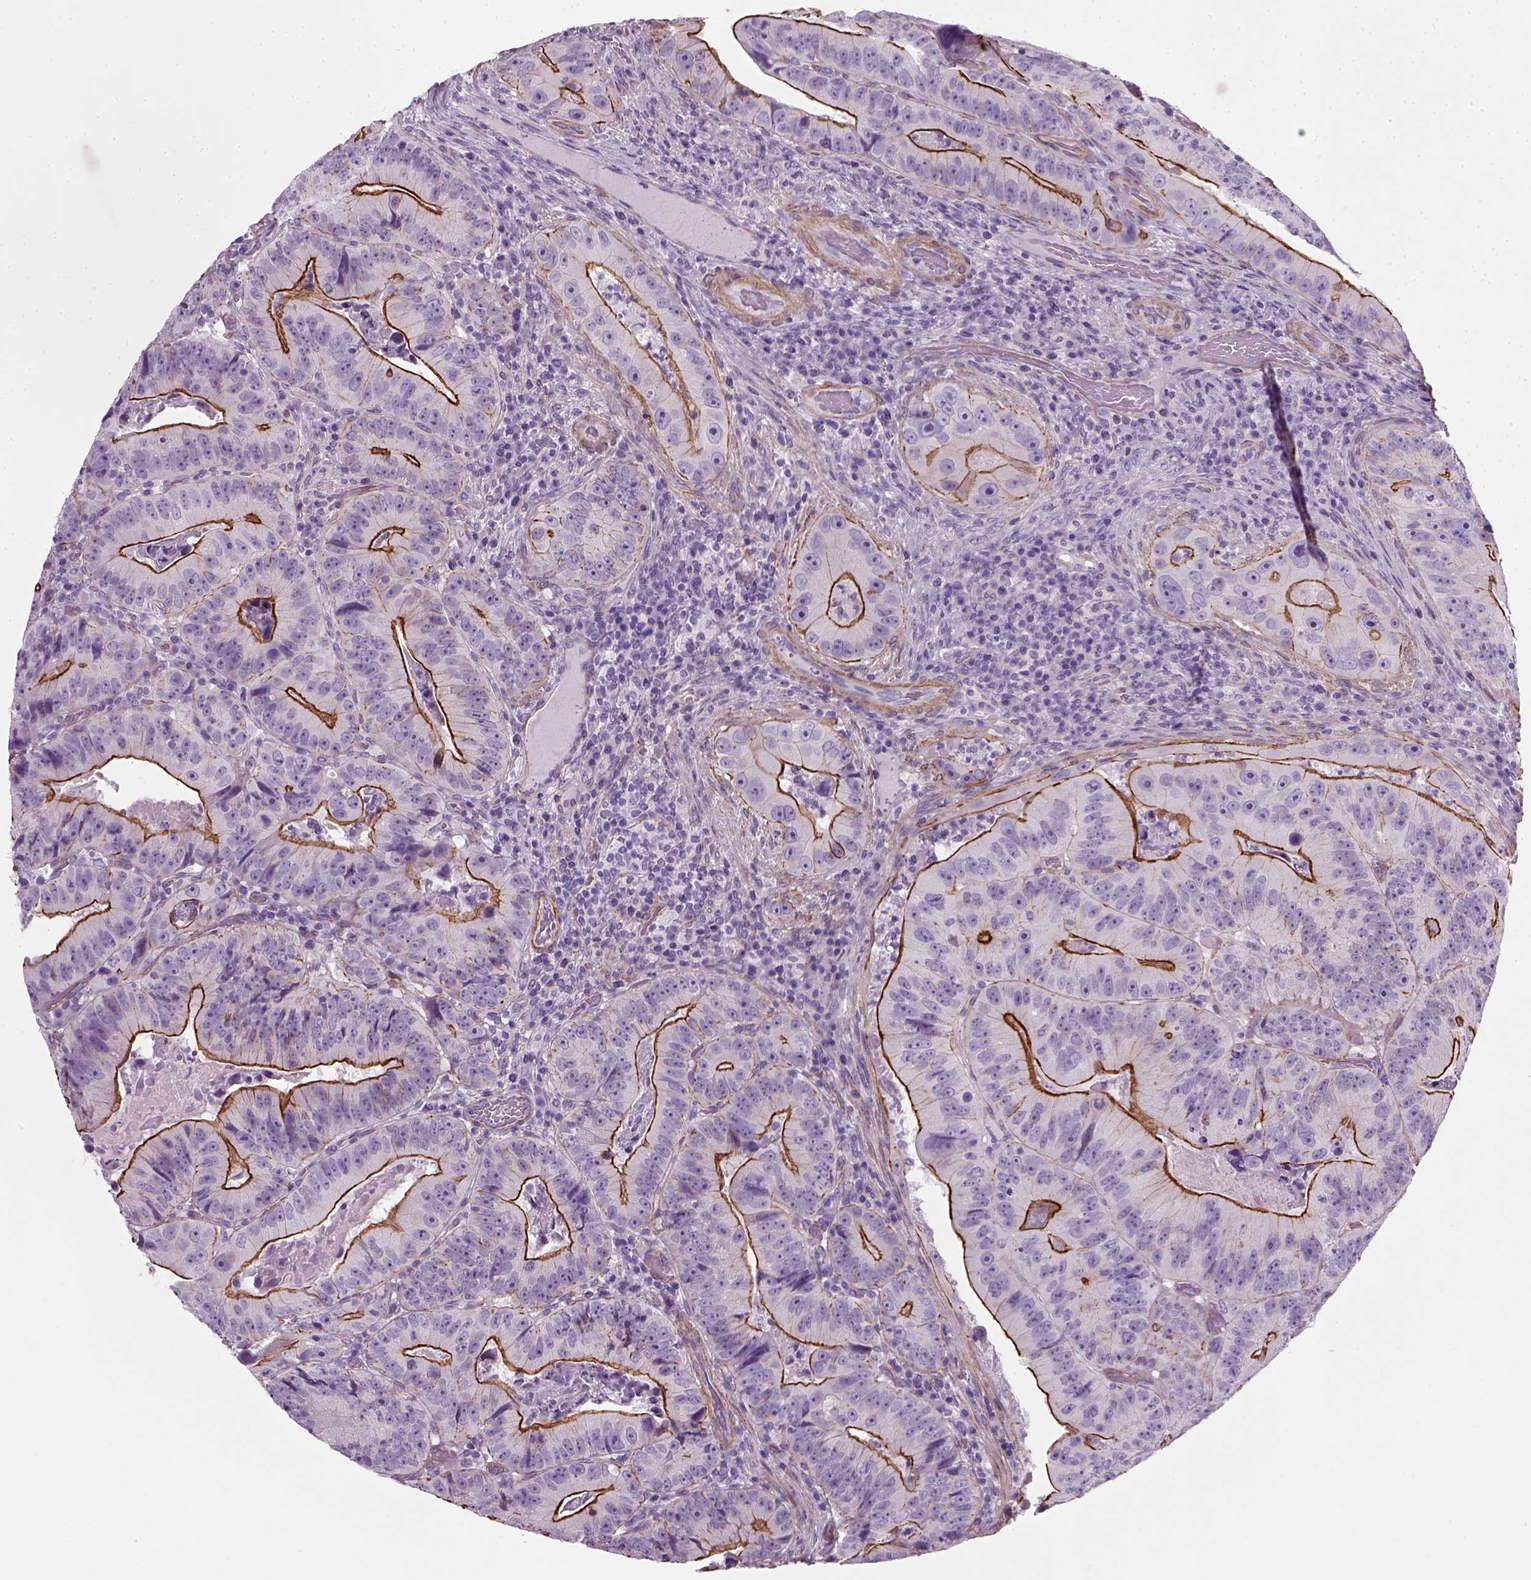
{"staining": {"intensity": "strong", "quantity": ">75%", "location": "cytoplasmic/membranous"}, "tissue": "colorectal cancer", "cell_type": "Tumor cells", "image_type": "cancer", "snomed": [{"axis": "morphology", "description": "Adenocarcinoma, NOS"}, {"axis": "topography", "description": "Colon"}], "caption": "This is an image of immunohistochemistry (IHC) staining of adenocarcinoma (colorectal), which shows strong positivity in the cytoplasmic/membranous of tumor cells.", "gene": "FAM161A", "patient": {"sex": "female", "age": 86}}